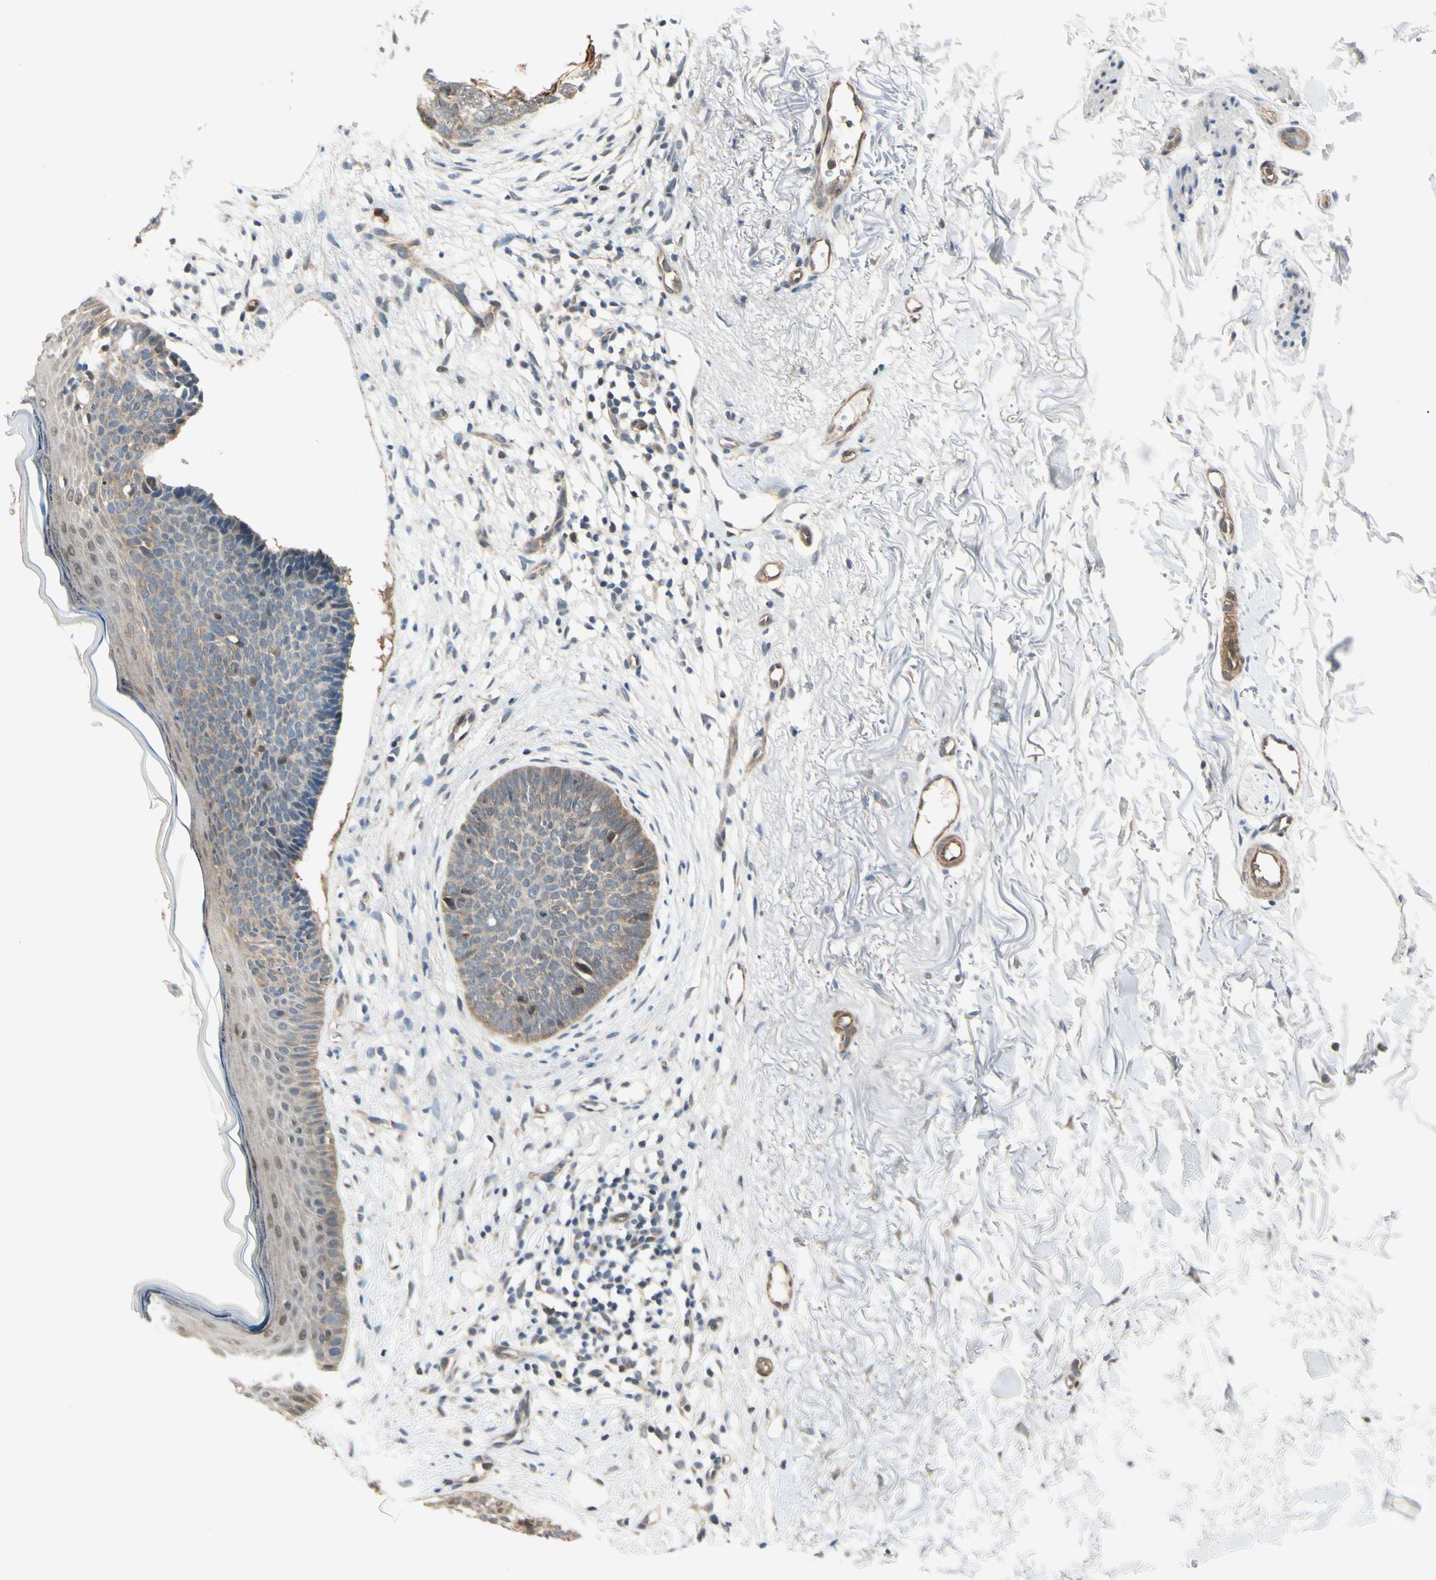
{"staining": {"intensity": "weak", "quantity": ">75%", "location": "cytoplasmic/membranous,nuclear"}, "tissue": "skin cancer", "cell_type": "Tumor cells", "image_type": "cancer", "snomed": [{"axis": "morphology", "description": "Basal cell carcinoma"}, {"axis": "topography", "description": "Skin"}], "caption": "Immunohistochemistry (DAB (3,3'-diaminobenzidine)) staining of skin cancer (basal cell carcinoma) displays weak cytoplasmic/membranous and nuclear protein expression in about >75% of tumor cells.", "gene": "RASGRF1", "patient": {"sex": "female", "age": 70}}